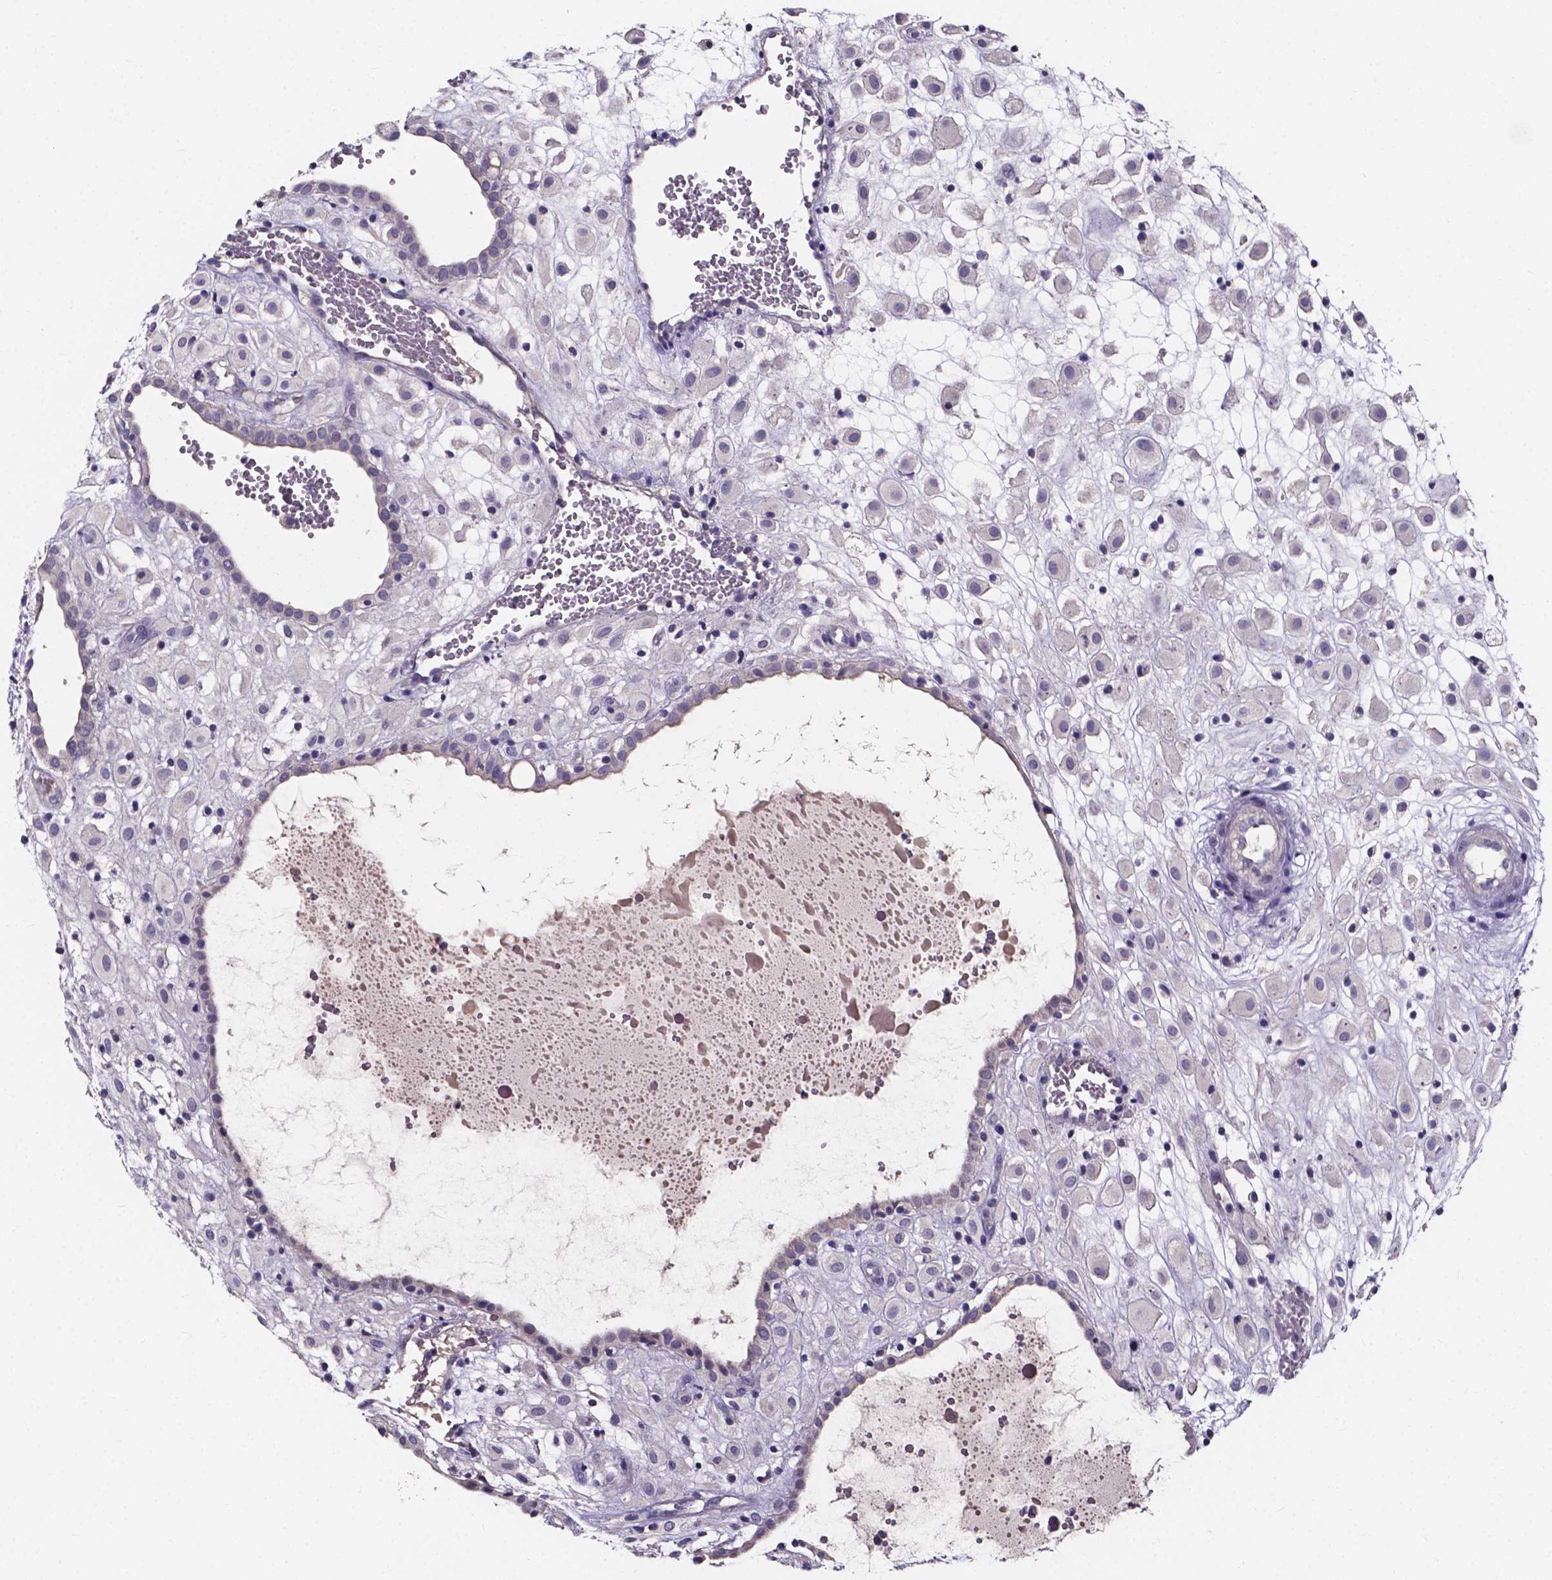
{"staining": {"intensity": "negative", "quantity": "none", "location": "none"}, "tissue": "placenta", "cell_type": "Decidual cells", "image_type": "normal", "snomed": [{"axis": "morphology", "description": "Normal tissue, NOS"}, {"axis": "topography", "description": "Placenta"}], "caption": "IHC of normal placenta reveals no positivity in decidual cells.", "gene": "SPOCD1", "patient": {"sex": "female", "age": 24}}